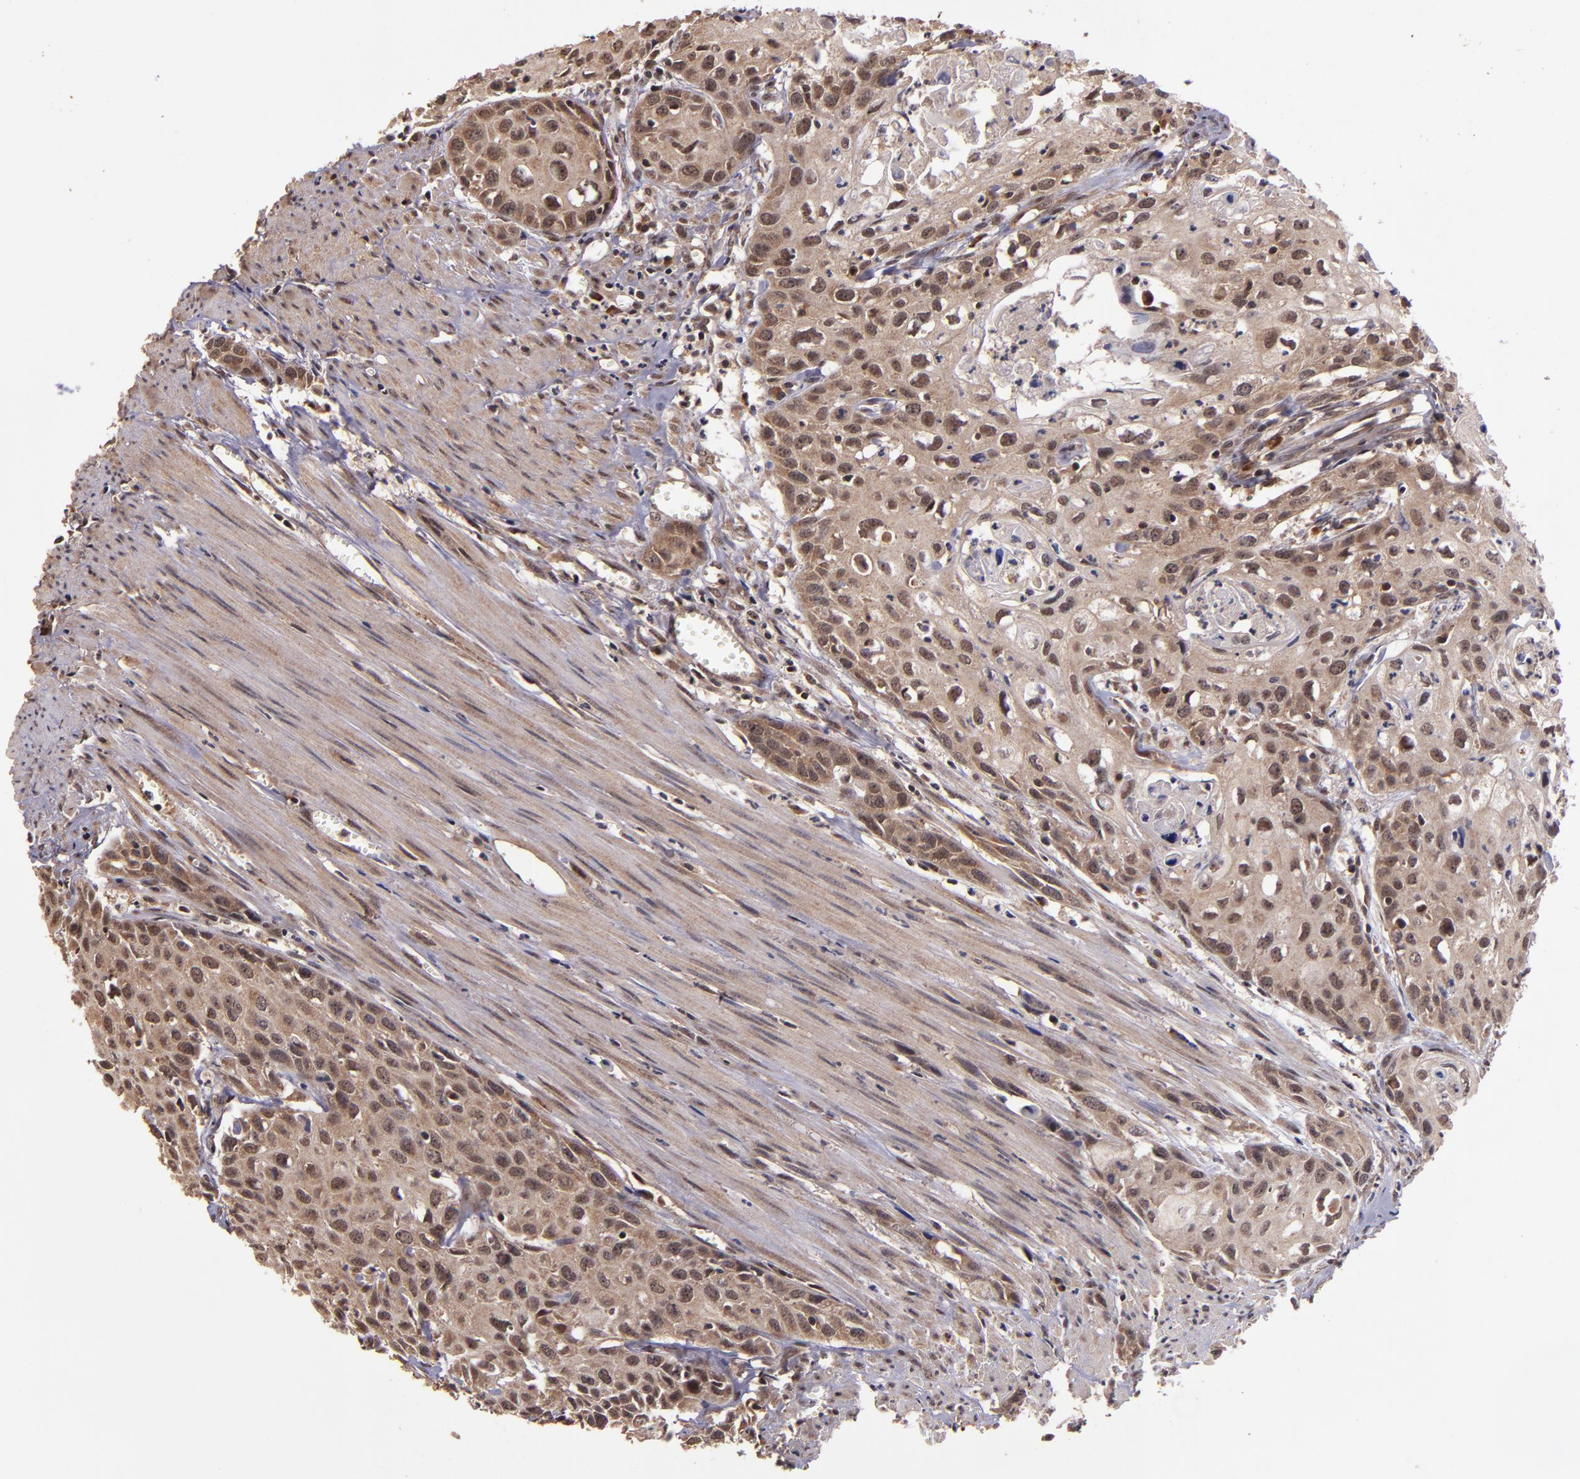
{"staining": {"intensity": "moderate", "quantity": ">75%", "location": "cytoplasmic/membranous,nuclear"}, "tissue": "urothelial cancer", "cell_type": "Tumor cells", "image_type": "cancer", "snomed": [{"axis": "morphology", "description": "Urothelial carcinoma, High grade"}, {"axis": "topography", "description": "Urinary bladder"}], "caption": "A high-resolution histopathology image shows immunohistochemistry staining of high-grade urothelial carcinoma, which shows moderate cytoplasmic/membranous and nuclear expression in approximately >75% of tumor cells.", "gene": "RIOK3", "patient": {"sex": "male", "age": 54}}